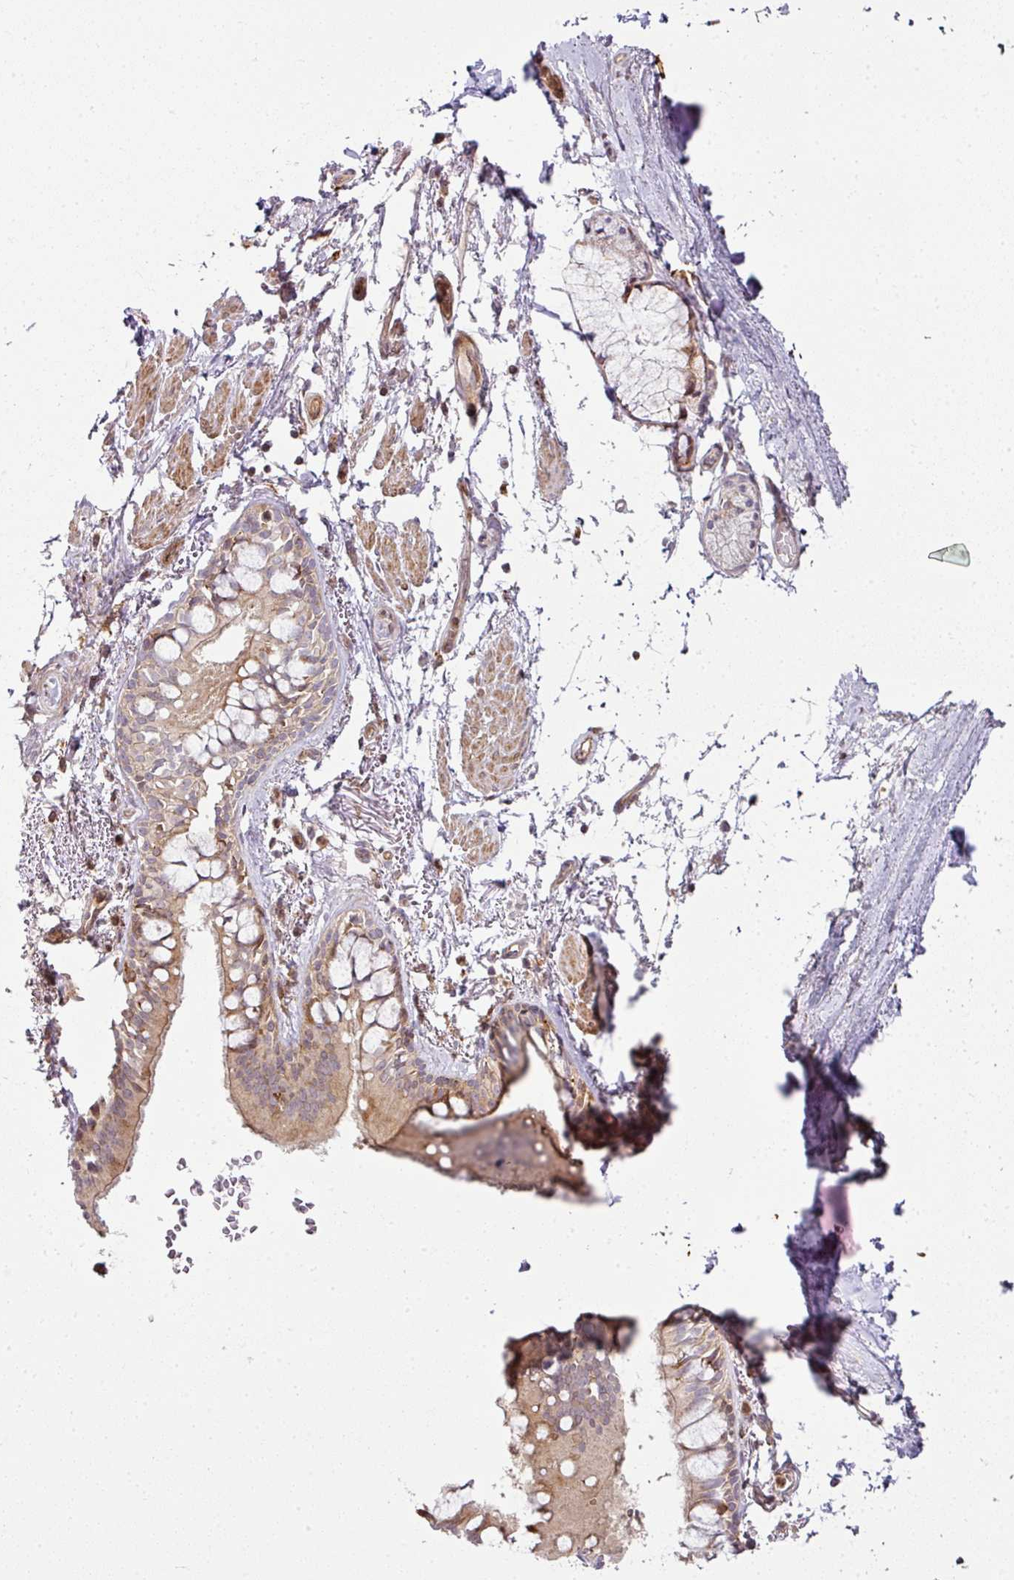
{"staining": {"intensity": "moderate", "quantity": ">75%", "location": "cytoplasmic/membranous,nuclear"}, "tissue": "bronchus", "cell_type": "Respiratory epithelial cells", "image_type": "normal", "snomed": [{"axis": "morphology", "description": "Normal tissue, NOS"}, {"axis": "topography", "description": "Bronchus"}], "caption": "IHC histopathology image of normal bronchus stained for a protein (brown), which displays medium levels of moderate cytoplasmic/membranous,nuclear positivity in approximately >75% of respiratory epithelial cells.", "gene": "ATAT1", "patient": {"sex": "male", "age": 70}}